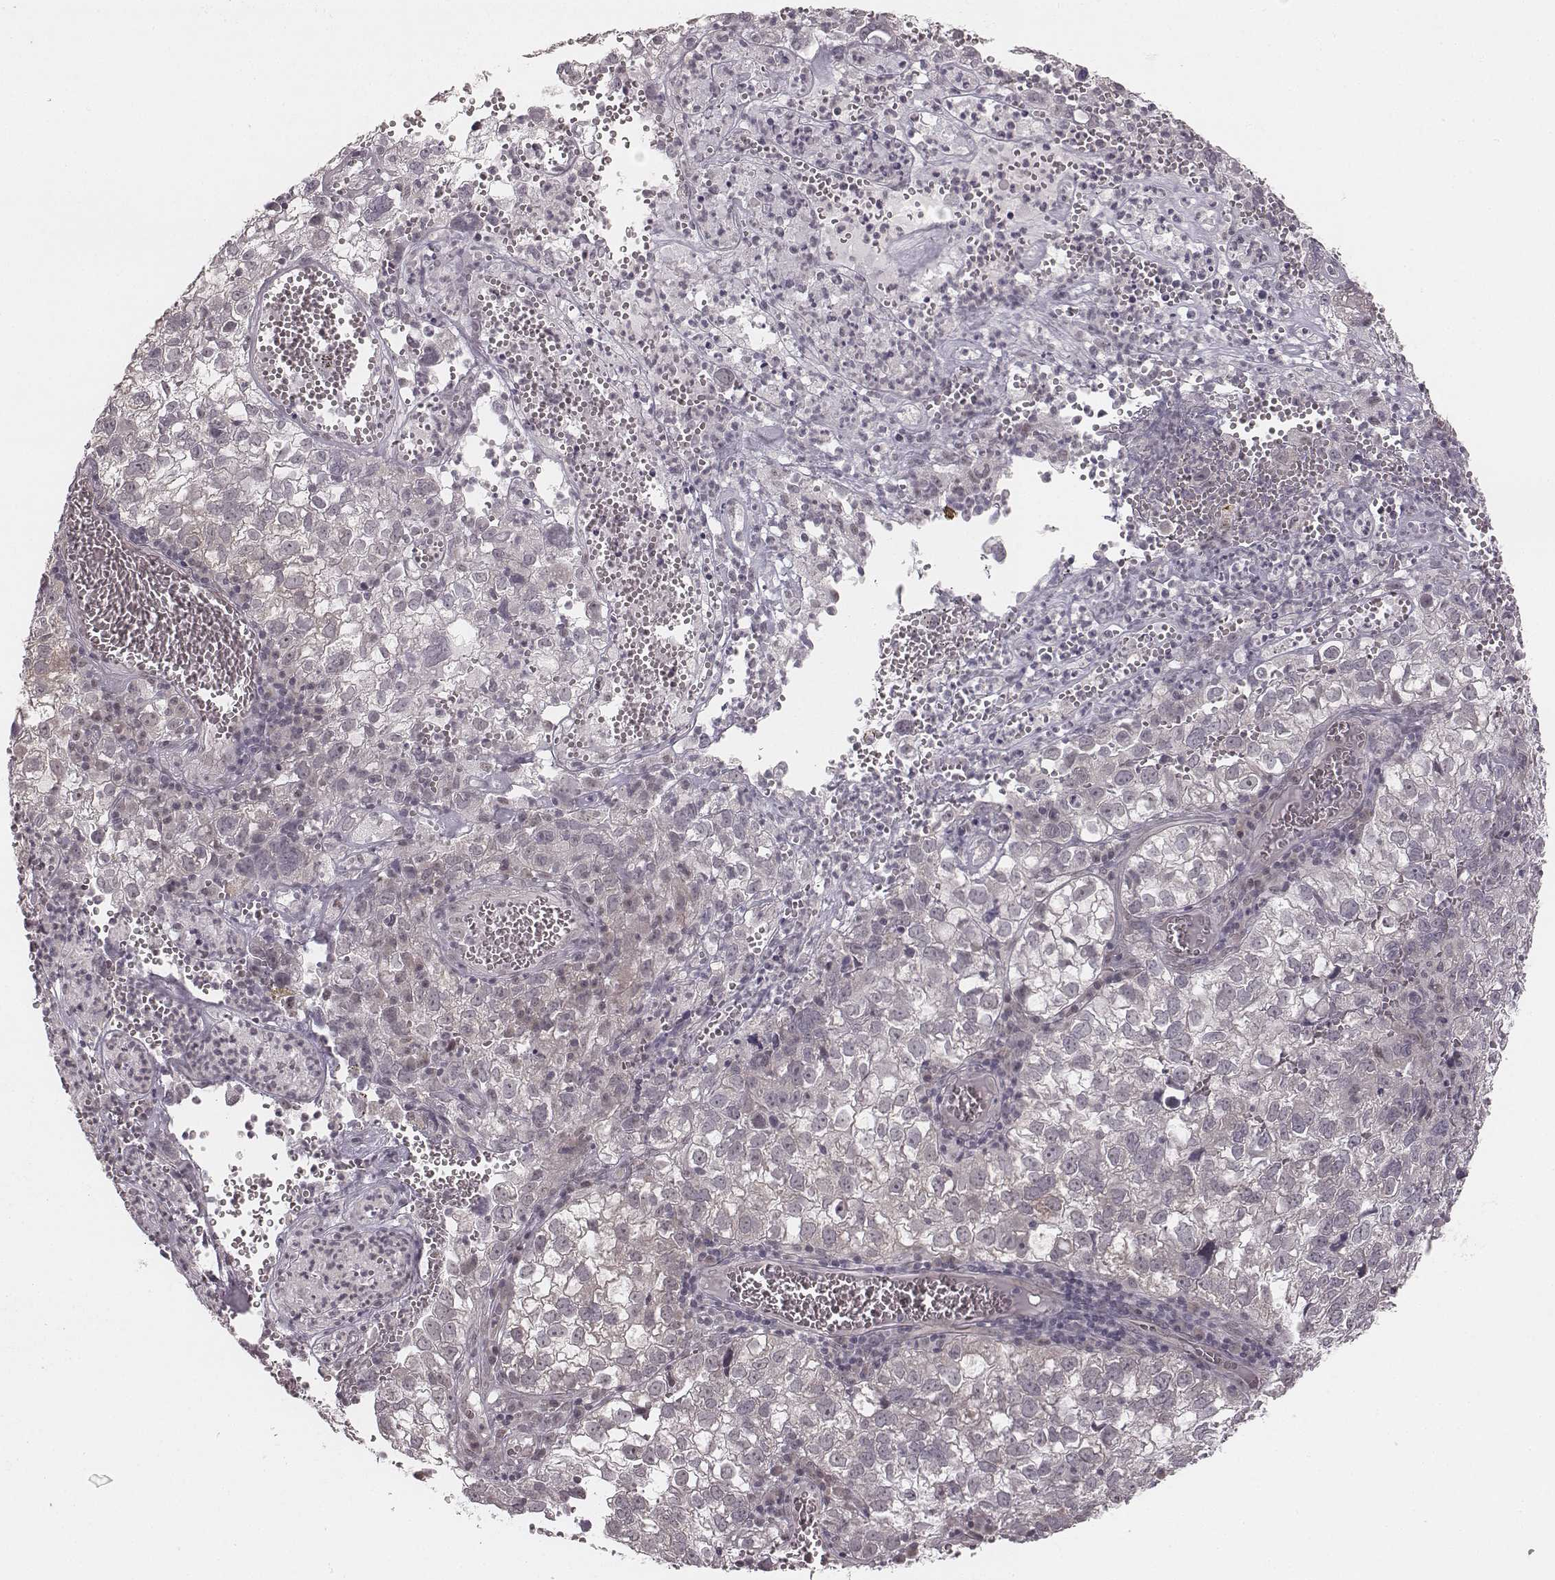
{"staining": {"intensity": "negative", "quantity": "none", "location": "none"}, "tissue": "cervical cancer", "cell_type": "Tumor cells", "image_type": "cancer", "snomed": [{"axis": "morphology", "description": "Squamous cell carcinoma, NOS"}, {"axis": "topography", "description": "Cervix"}], "caption": "IHC histopathology image of cervical cancer (squamous cell carcinoma) stained for a protein (brown), which demonstrates no positivity in tumor cells.", "gene": "RPGRIP1", "patient": {"sex": "female", "age": 55}}